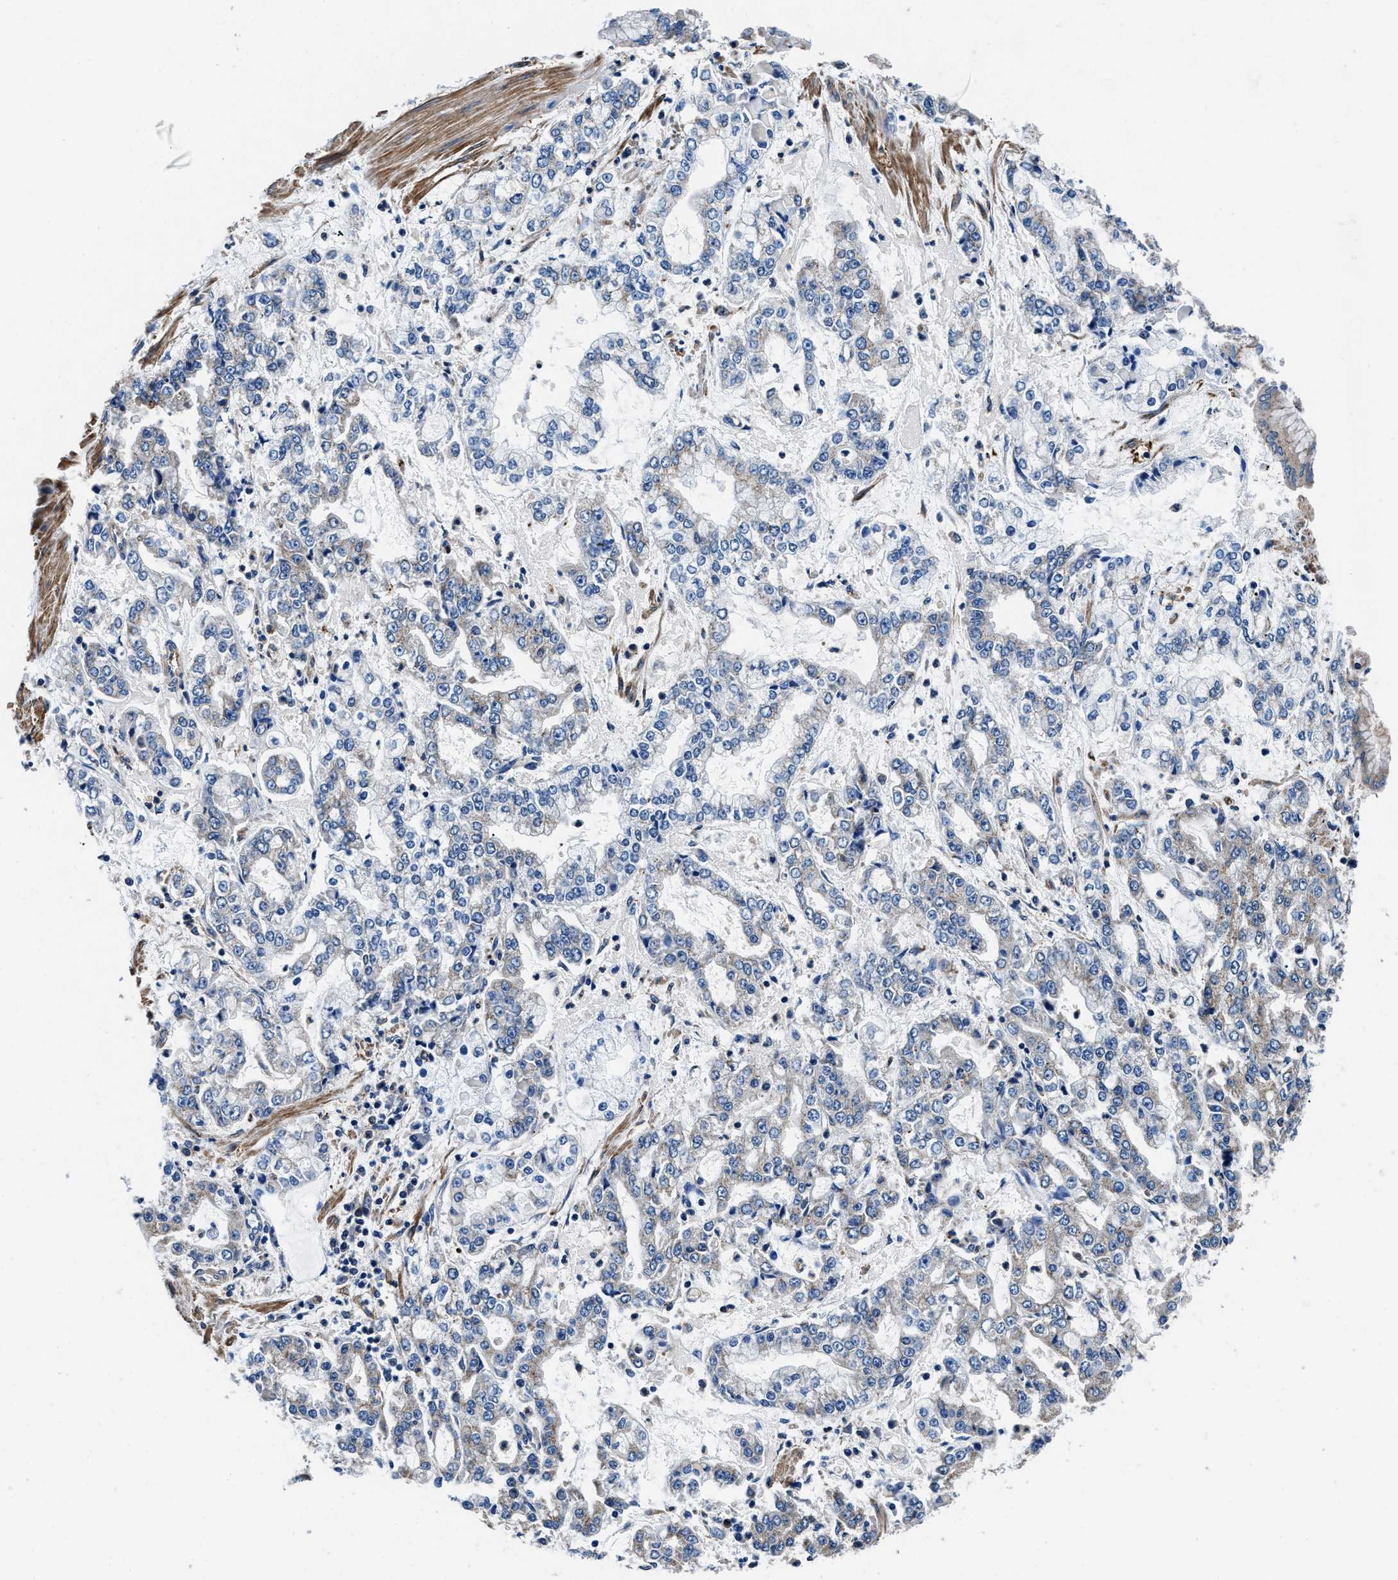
{"staining": {"intensity": "weak", "quantity": "25%-75%", "location": "cytoplasmic/membranous"}, "tissue": "stomach cancer", "cell_type": "Tumor cells", "image_type": "cancer", "snomed": [{"axis": "morphology", "description": "Adenocarcinoma, NOS"}, {"axis": "topography", "description": "Stomach"}], "caption": "Brown immunohistochemical staining in human stomach cancer shows weak cytoplasmic/membranous staining in about 25%-75% of tumor cells.", "gene": "NEU1", "patient": {"sex": "male", "age": 76}}